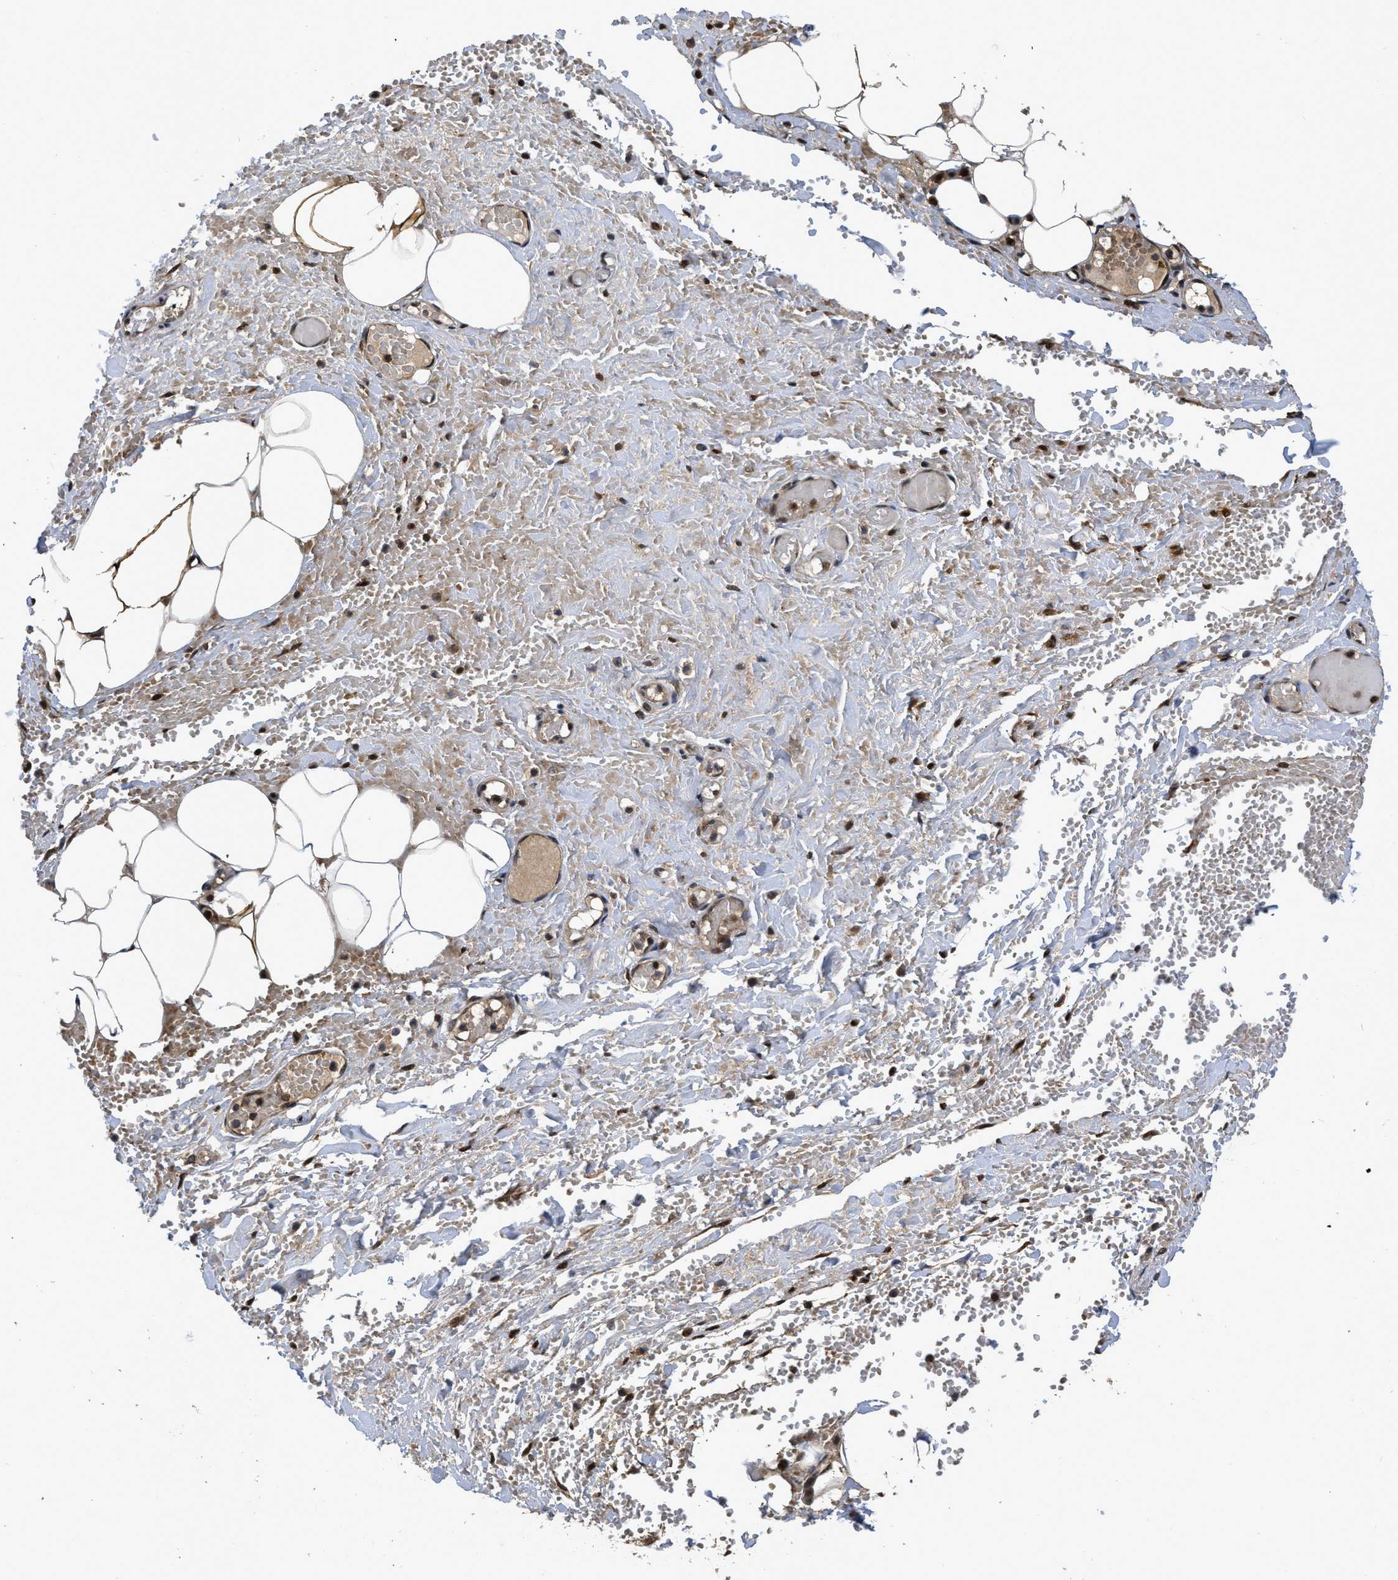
{"staining": {"intensity": "moderate", "quantity": "25%-75%", "location": "cytoplasmic/membranous"}, "tissue": "adipose tissue", "cell_type": "Adipocytes", "image_type": "normal", "snomed": [{"axis": "morphology", "description": "Normal tissue, NOS"}, {"axis": "topography", "description": "Soft tissue"}, {"axis": "topography", "description": "Vascular tissue"}], "caption": "Adipose tissue stained for a protein displays moderate cytoplasmic/membranous positivity in adipocytes. The staining is performed using DAB brown chromogen to label protein expression. The nuclei are counter-stained blue using hematoxylin.", "gene": "CBR3", "patient": {"sex": "female", "age": 35}}